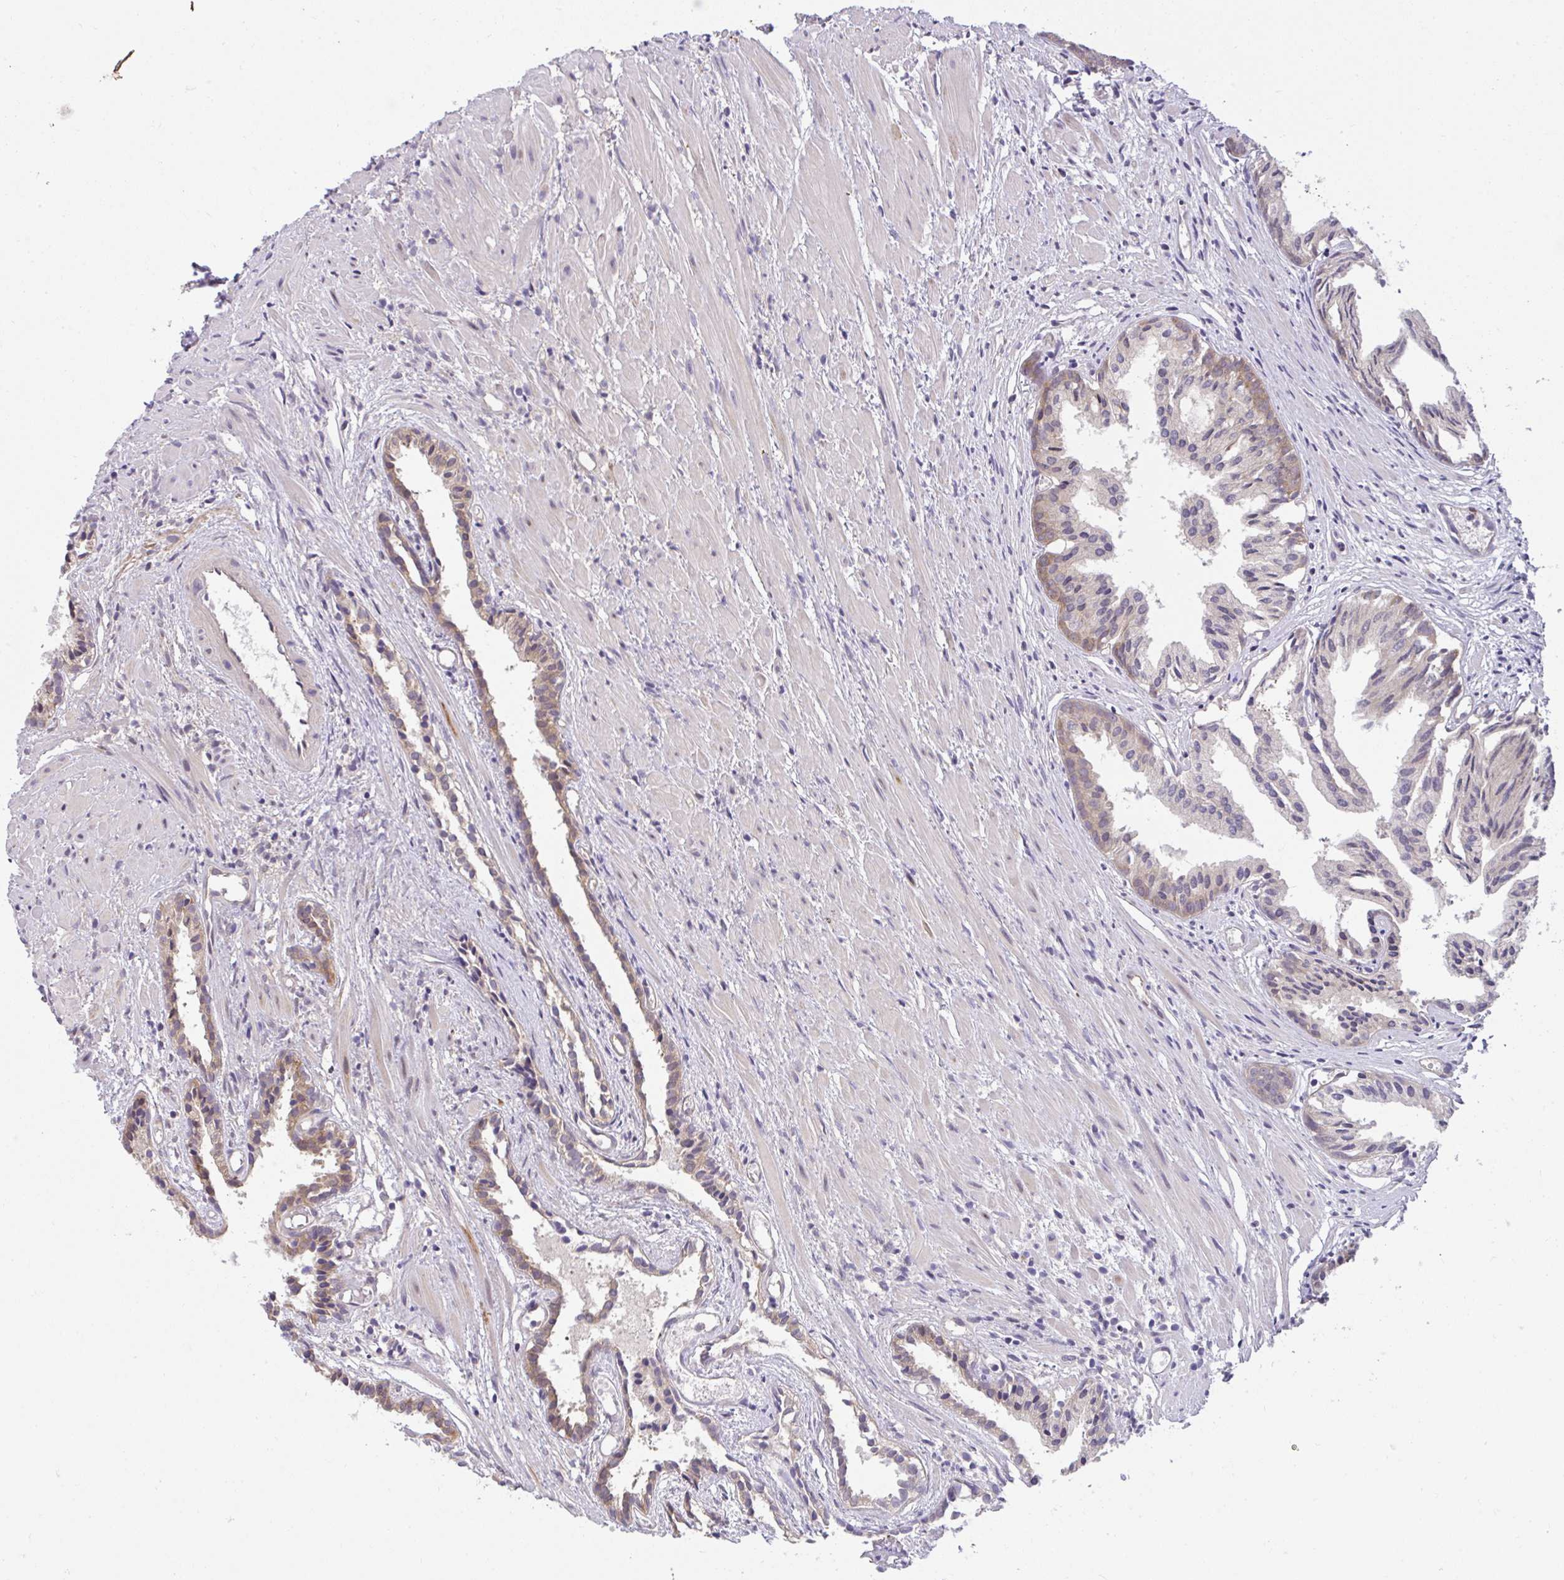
{"staining": {"intensity": "moderate", "quantity": "25%-75%", "location": "cytoplasmic/membranous"}, "tissue": "prostate cancer", "cell_type": "Tumor cells", "image_type": "cancer", "snomed": [{"axis": "morphology", "description": "Adenocarcinoma, High grade"}, {"axis": "topography", "description": "Prostate"}], "caption": "This is an image of immunohistochemistry staining of prostate cancer (high-grade adenocarcinoma), which shows moderate expression in the cytoplasmic/membranous of tumor cells.", "gene": "RDH14", "patient": {"sex": "male", "age": 58}}